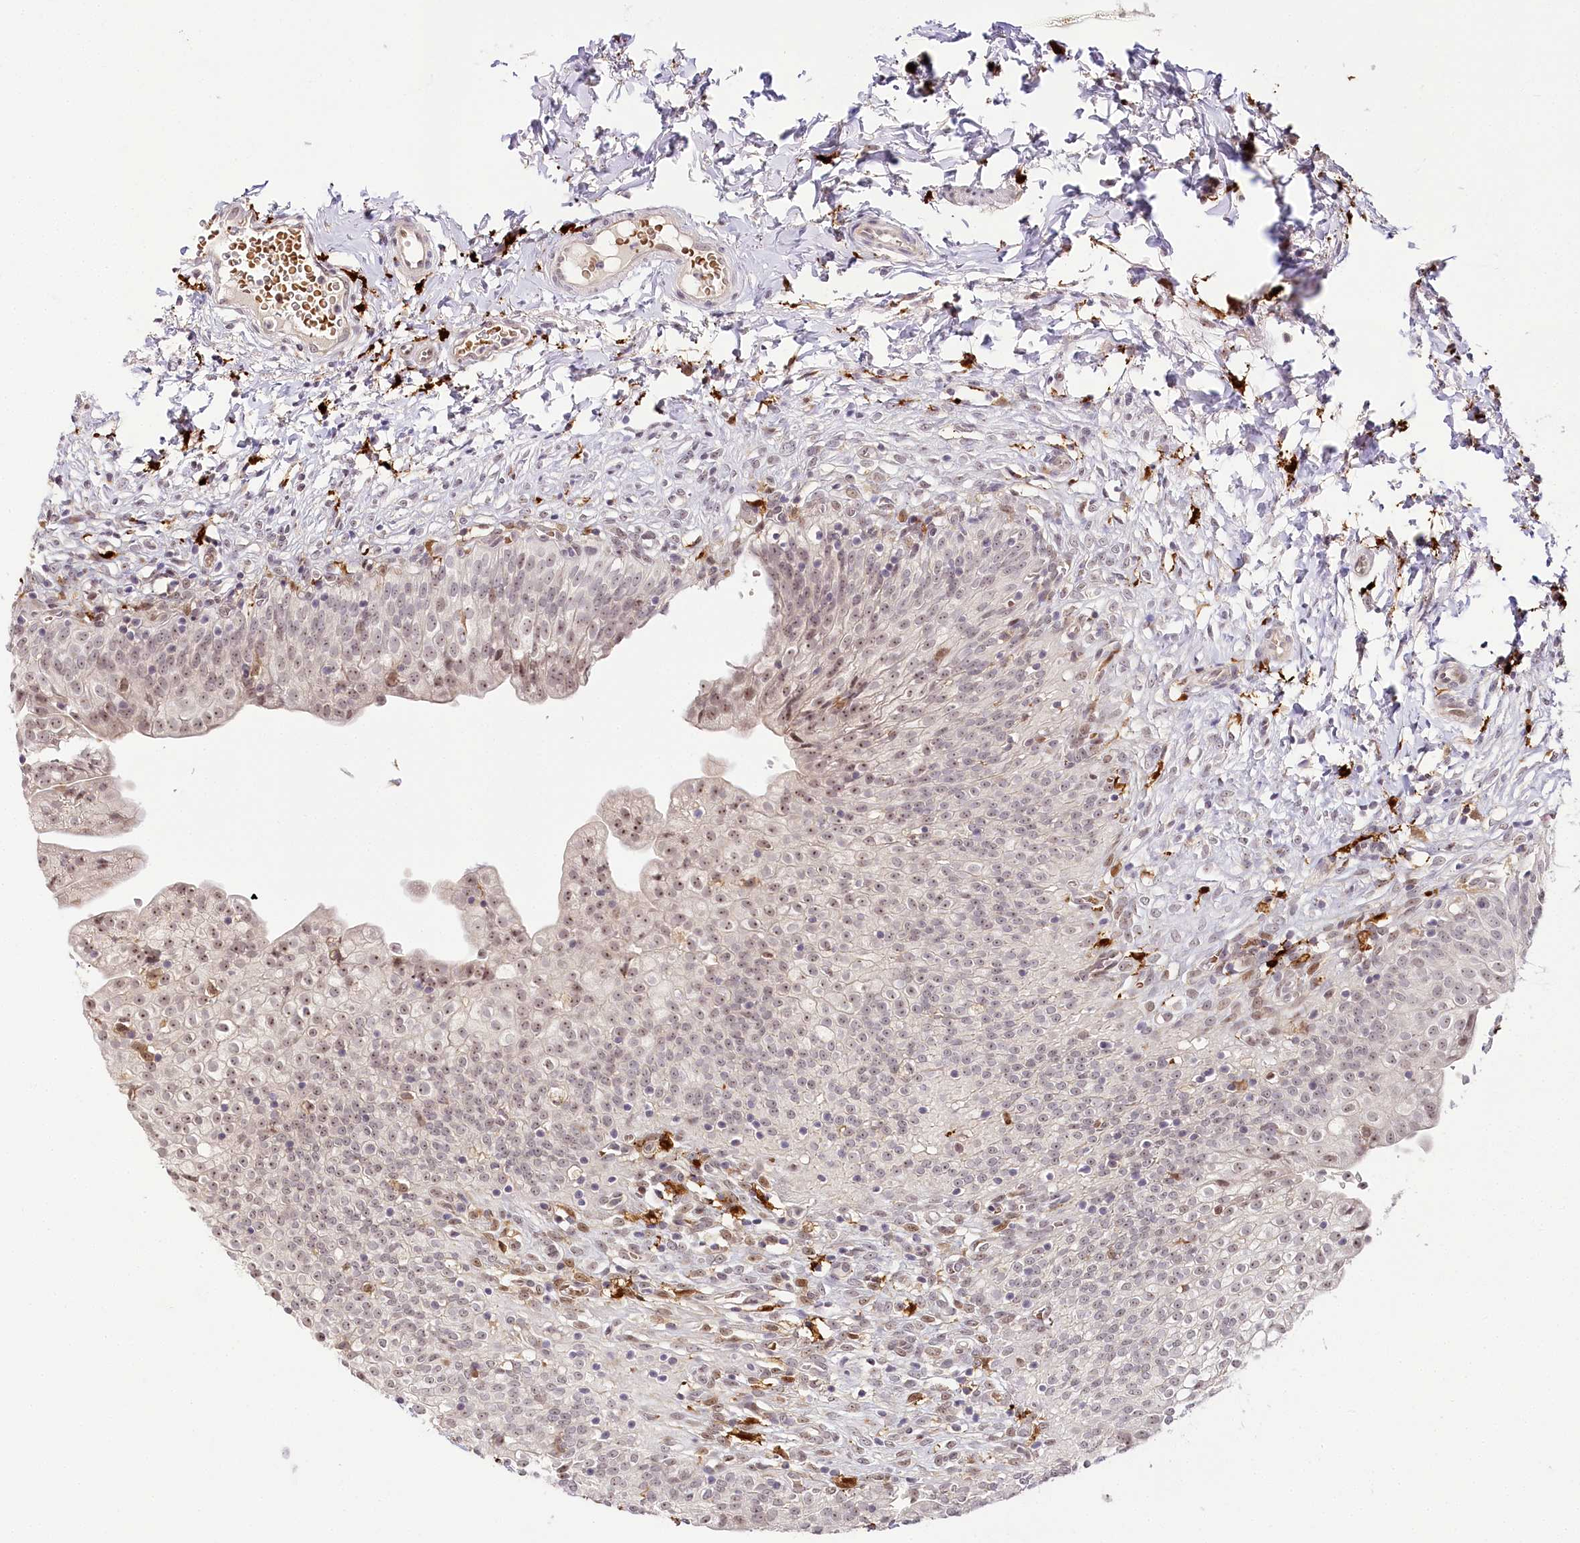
{"staining": {"intensity": "weak", "quantity": "25%-75%", "location": "cytoplasmic/membranous,nuclear"}, "tissue": "urinary bladder", "cell_type": "Urothelial cells", "image_type": "normal", "snomed": [{"axis": "morphology", "description": "Normal tissue, NOS"}, {"axis": "topography", "description": "Urinary bladder"}], "caption": "Urothelial cells exhibit low levels of weak cytoplasmic/membranous,nuclear expression in about 25%-75% of cells in benign human urinary bladder. The protein is stained brown, and the nuclei are stained in blue (DAB (3,3'-diaminobenzidine) IHC with brightfield microscopy, high magnification).", "gene": "WDR36", "patient": {"sex": "male", "age": 55}}